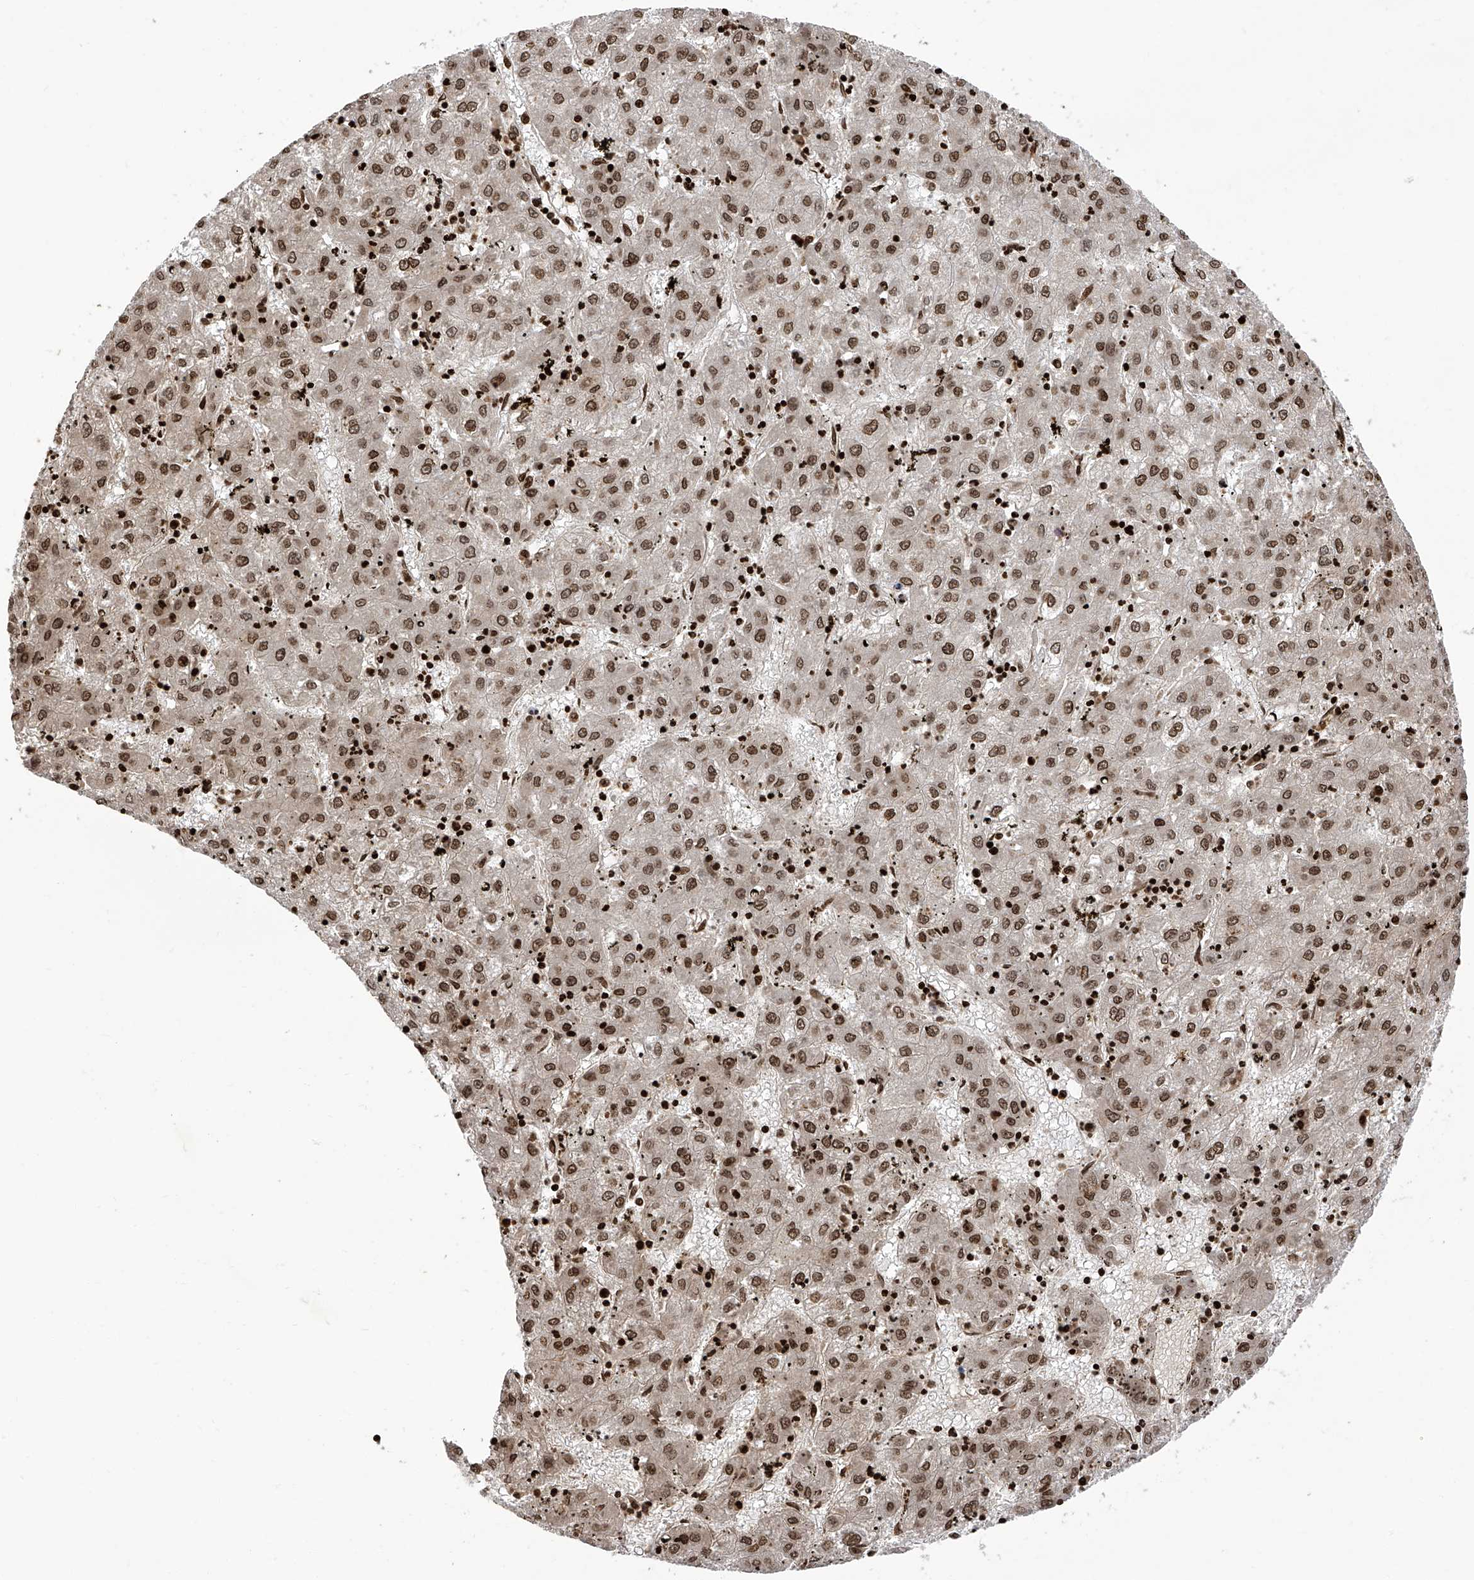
{"staining": {"intensity": "moderate", "quantity": ">75%", "location": "nuclear"}, "tissue": "liver cancer", "cell_type": "Tumor cells", "image_type": "cancer", "snomed": [{"axis": "morphology", "description": "Carcinoma, Hepatocellular, NOS"}, {"axis": "topography", "description": "Liver"}], "caption": "Human liver cancer (hepatocellular carcinoma) stained with a brown dye reveals moderate nuclear positive expression in about >75% of tumor cells.", "gene": "PAK1IP1", "patient": {"sex": "male", "age": 72}}